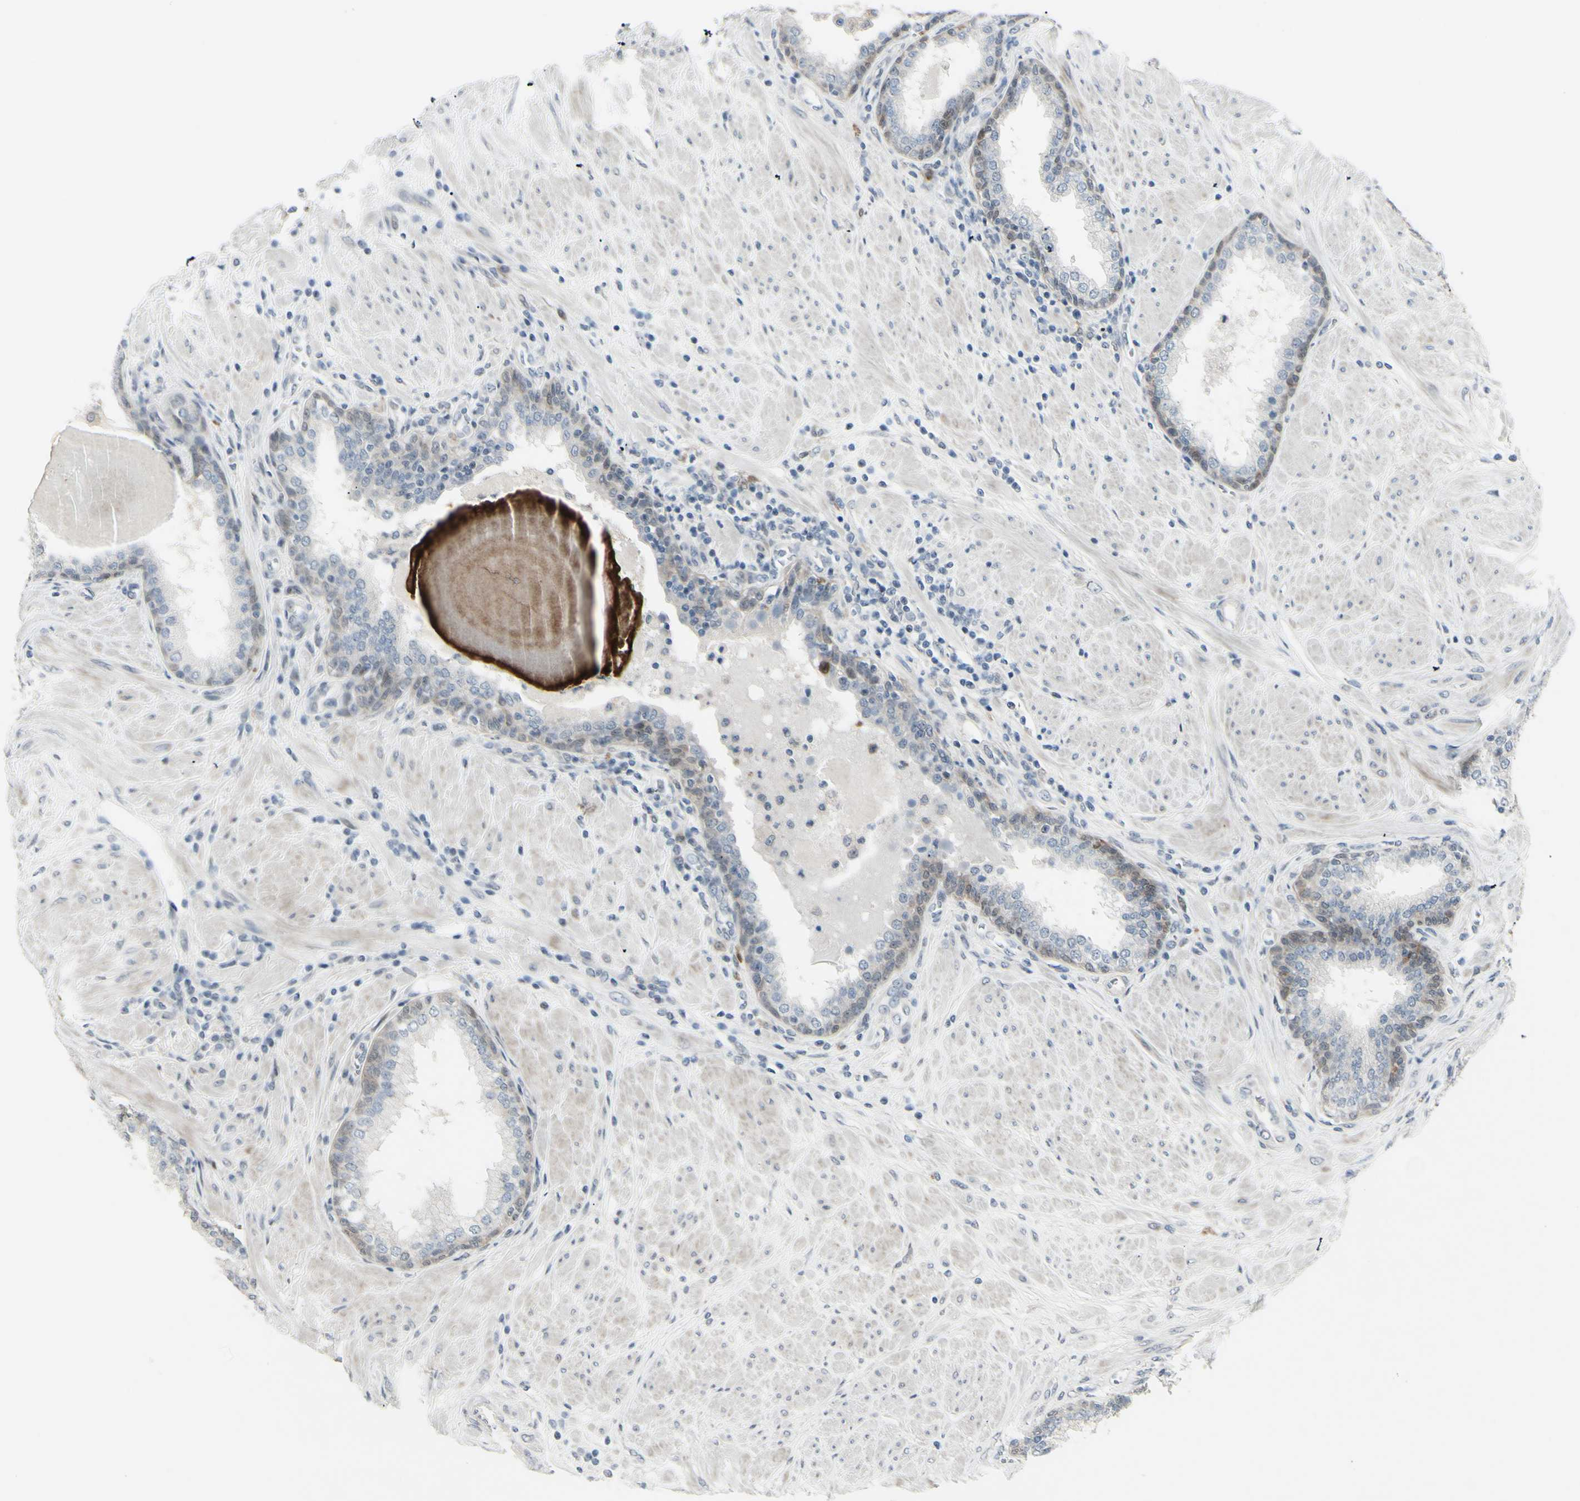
{"staining": {"intensity": "weak", "quantity": "<25%", "location": "cytoplasmic/membranous"}, "tissue": "prostate", "cell_type": "Glandular cells", "image_type": "normal", "snomed": [{"axis": "morphology", "description": "Normal tissue, NOS"}, {"axis": "topography", "description": "Prostate"}], "caption": "There is no significant positivity in glandular cells of prostate.", "gene": "ETNK1", "patient": {"sex": "male", "age": 51}}